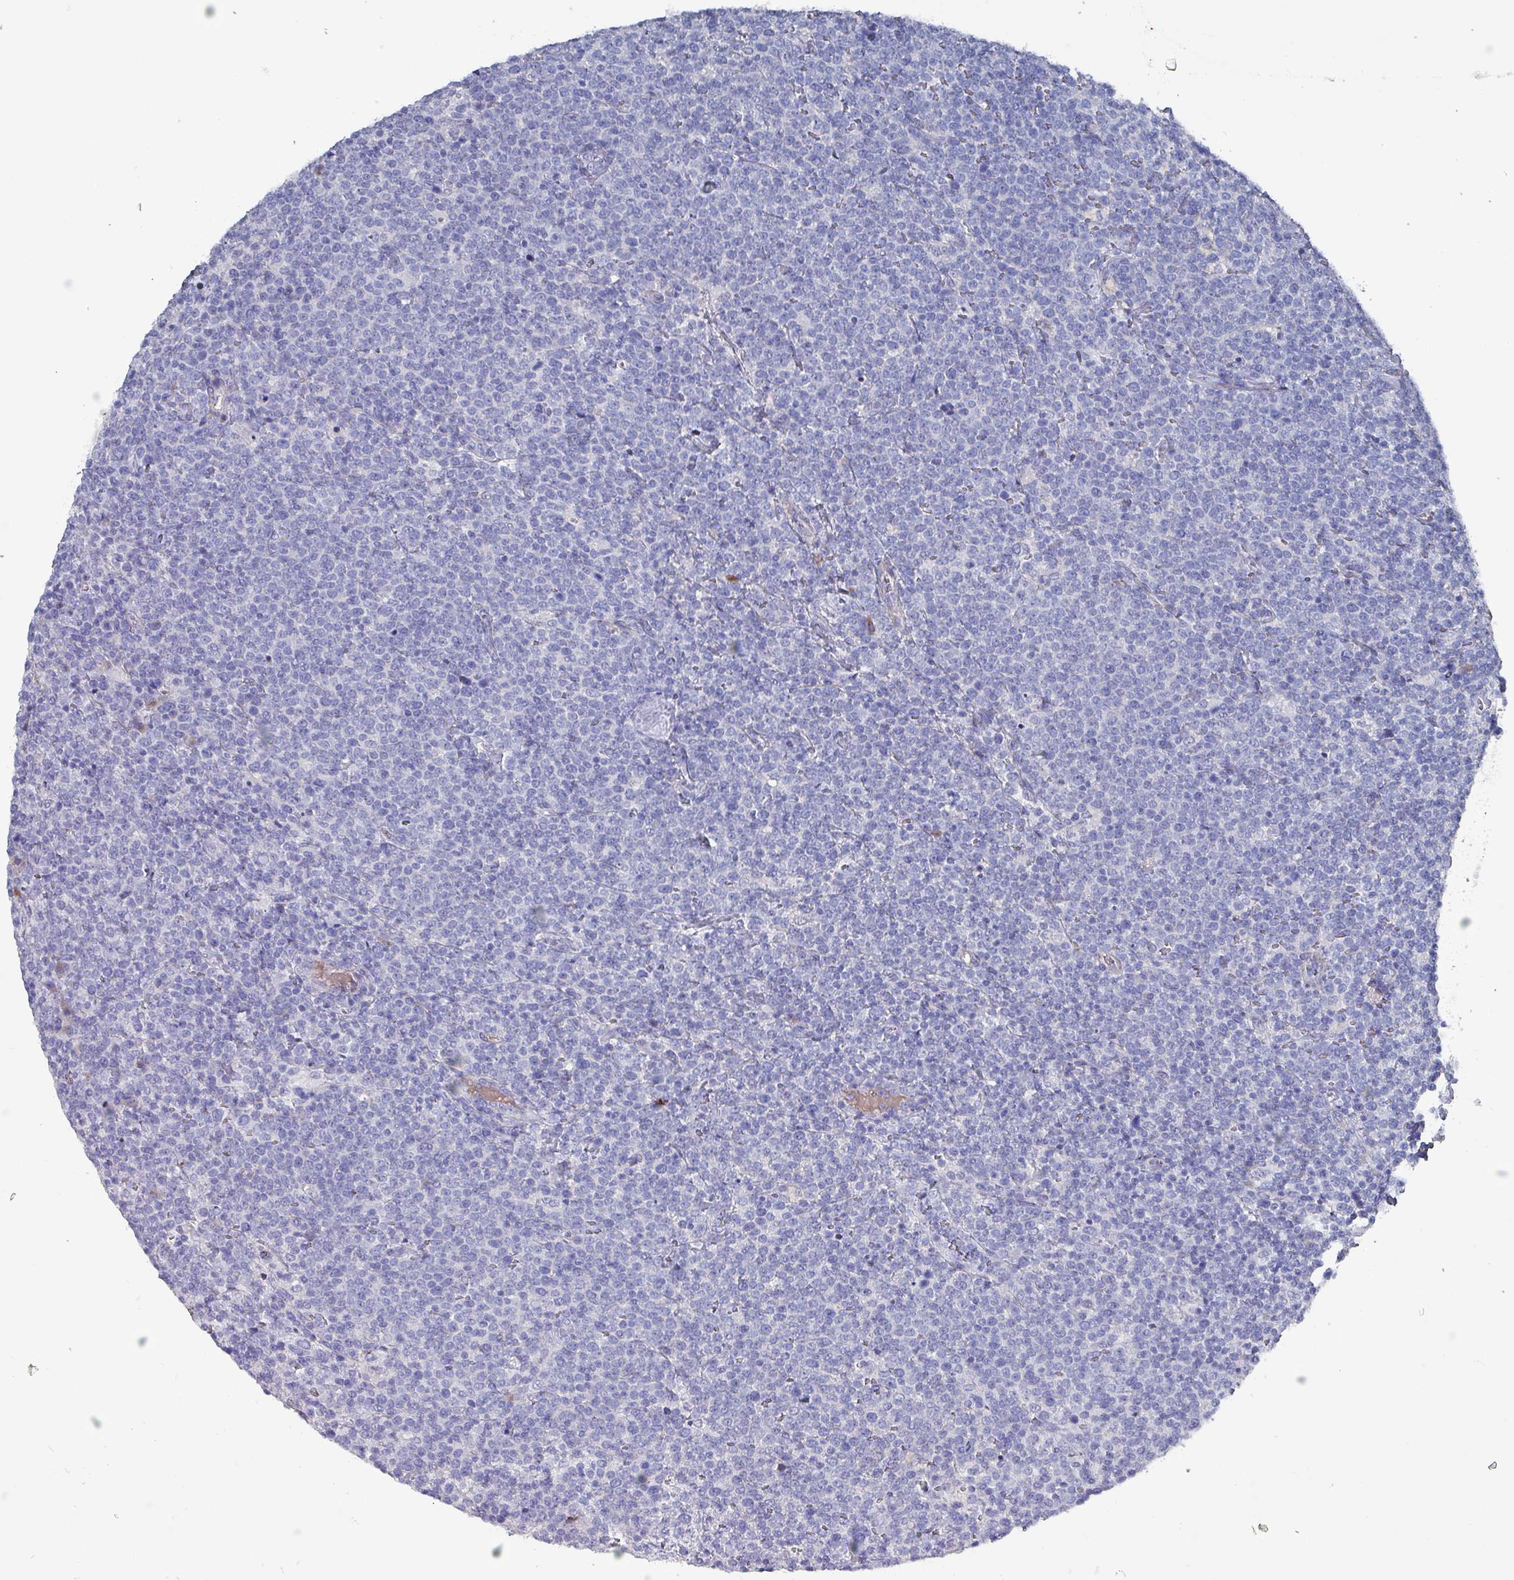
{"staining": {"intensity": "negative", "quantity": "none", "location": "none"}, "tissue": "lymphoma", "cell_type": "Tumor cells", "image_type": "cancer", "snomed": [{"axis": "morphology", "description": "Malignant lymphoma, non-Hodgkin's type, High grade"}, {"axis": "topography", "description": "Lymph node"}], "caption": "Lymphoma was stained to show a protein in brown. There is no significant expression in tumor cells.", "gene": "DRD5", "patient": {"sex": "male", "age": 61}}